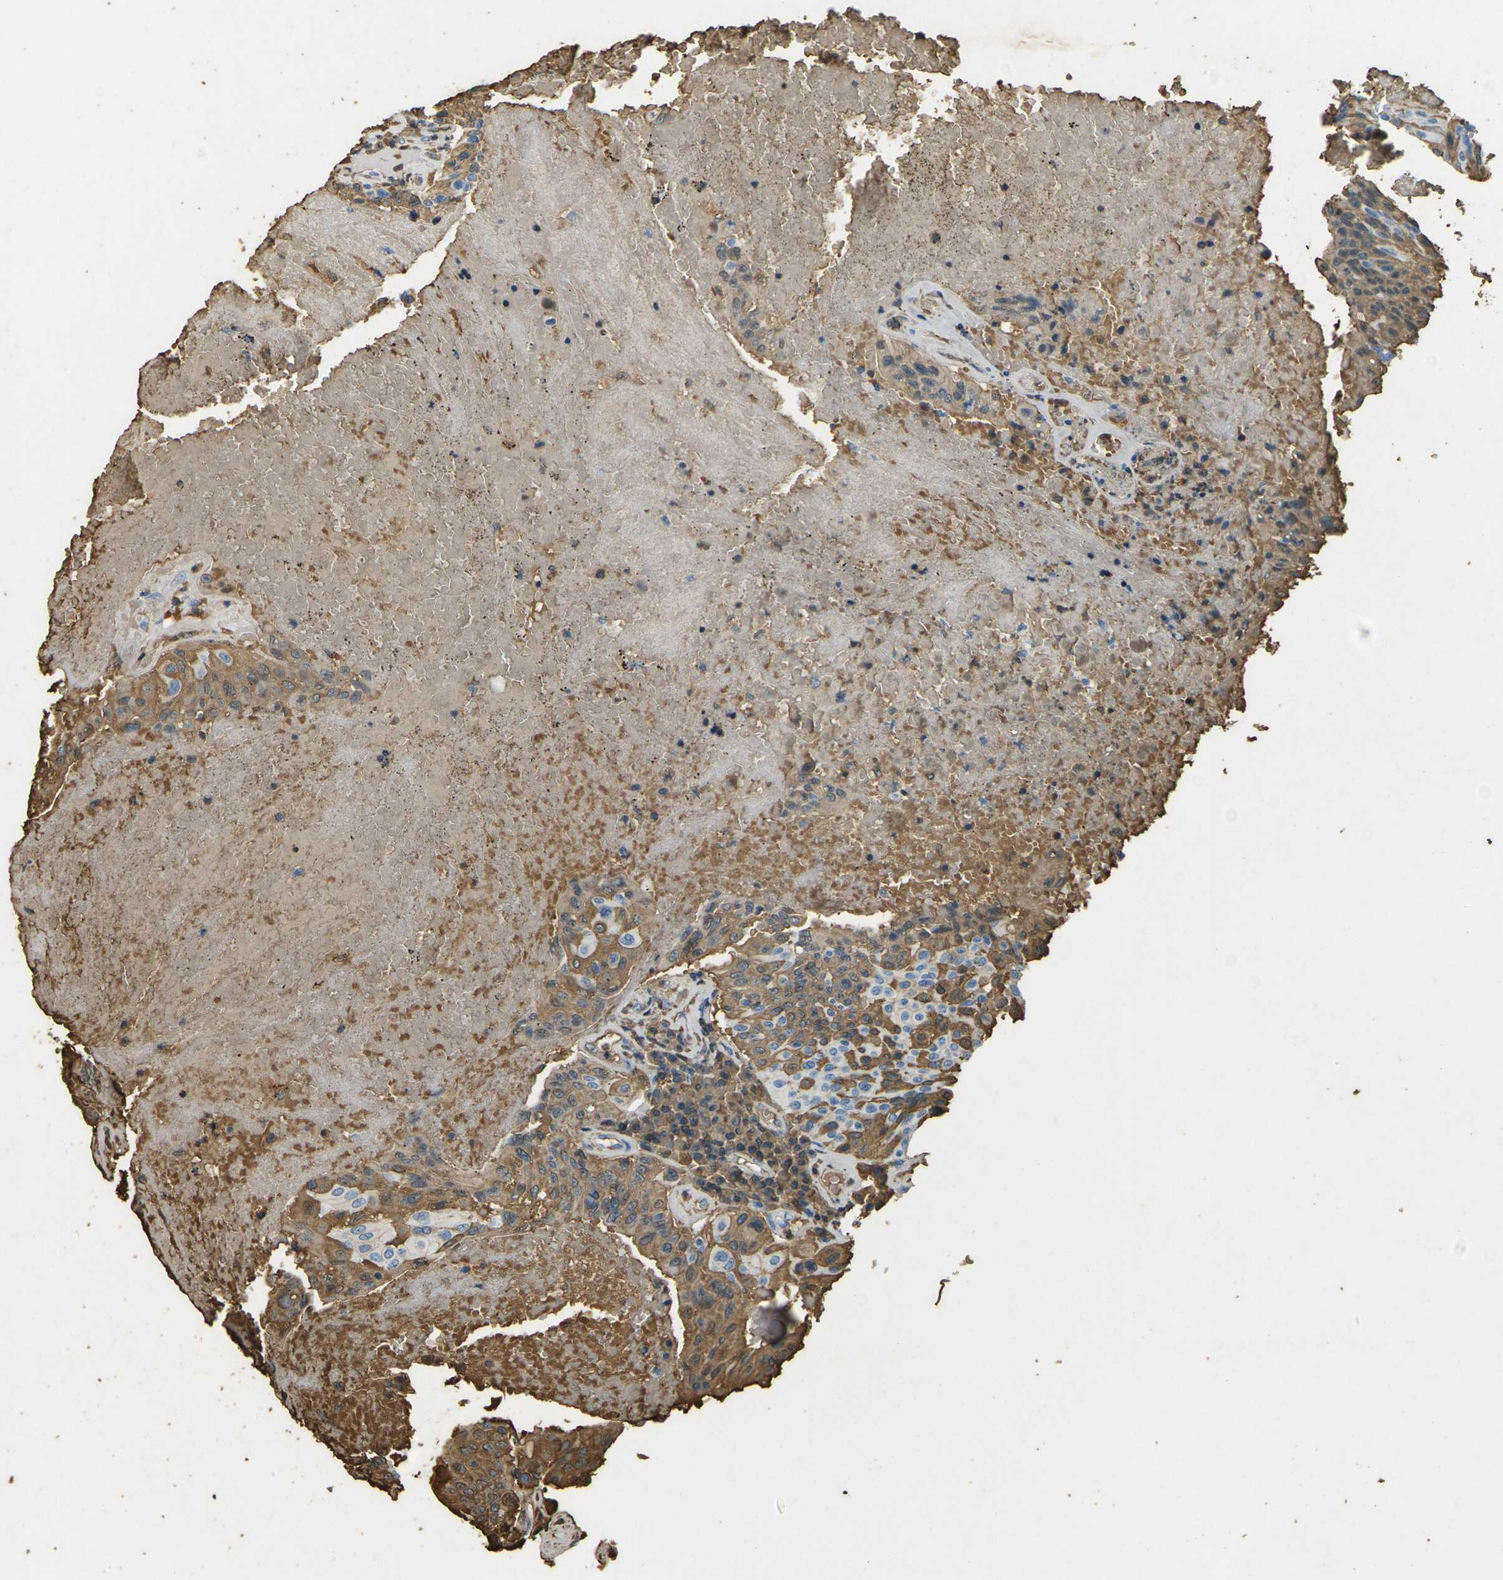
{"staining": {"intensity": "moderate", "quantity": "25%-75%", "location": "cytoplasmic/membranous"}, "tissue": "urothelial cancer", "cell_type": "Tumor cells", "image_type": "cancer", "snomed": [{"axis": "morphology", "description": "Urothelial carcinoma, High grade"}, {"axis": "topography", "description": "Urinary bladder"}], "caption": "An image of urothelial carcinoma (high-grade) stained for a protein displays moderate cytoplasmic/membranous brown staining in tumor cells.", "gene": "HBB", "patient": {"sex": "male", "age": 66}}